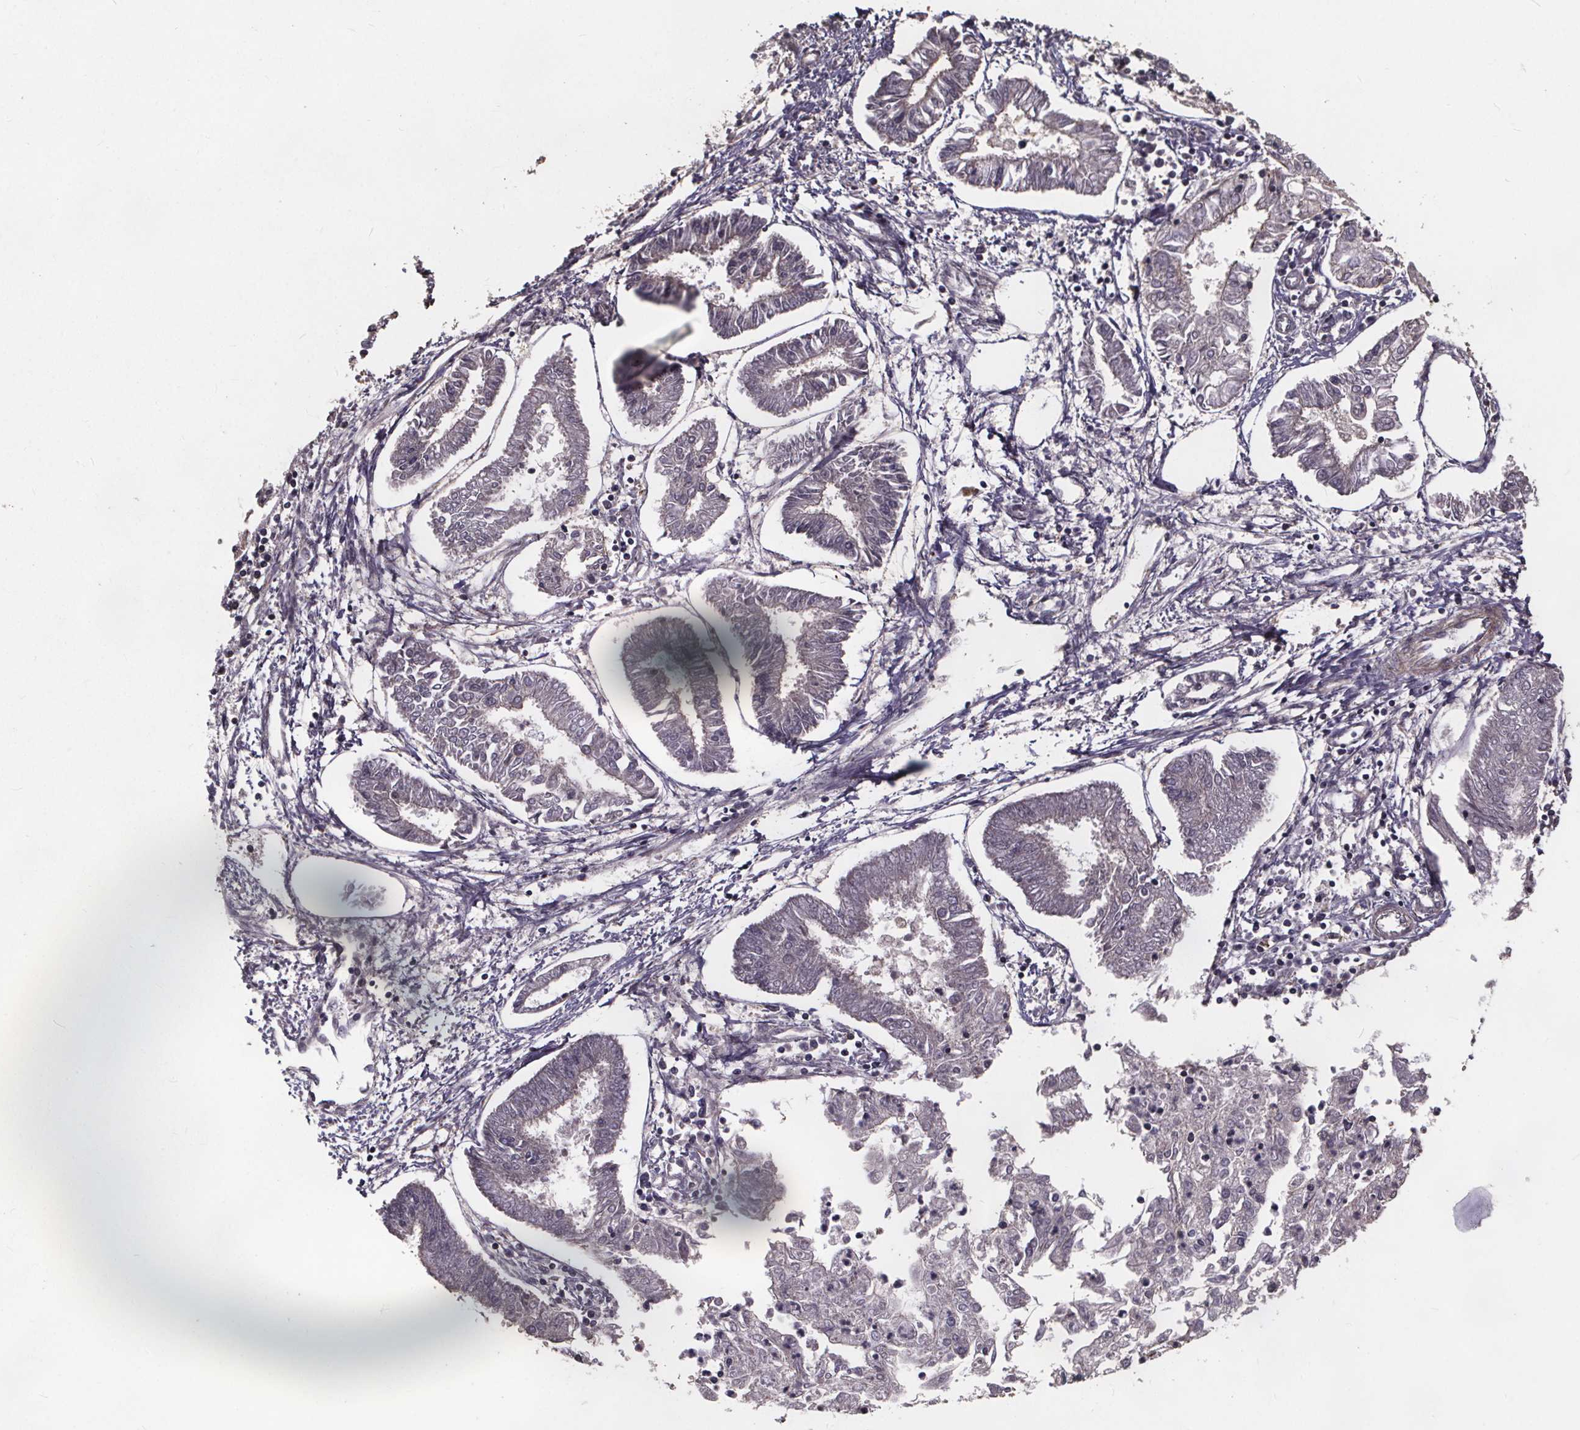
{"staining": {"intensity": "negative", "quantity": "none", "location": "none"}, "tissue": "endometrial cancer", "cell_type": "Tumor cells", "image_type": "cancer", "snomed": [{"axis": "morphology", "description": "Adenocarcinoma, NOS"}, {"axis": "topography", "description": "Endometrium"}], "caption": "An immunohistochemistry (IHC) histopathology image of endometrial adenocarcinoma is shown. There is no staining in tumor cells of endometrial adenocarcinoma.", "gene": "YME1L1", "patient": {"sex": "female", "age": 68}}